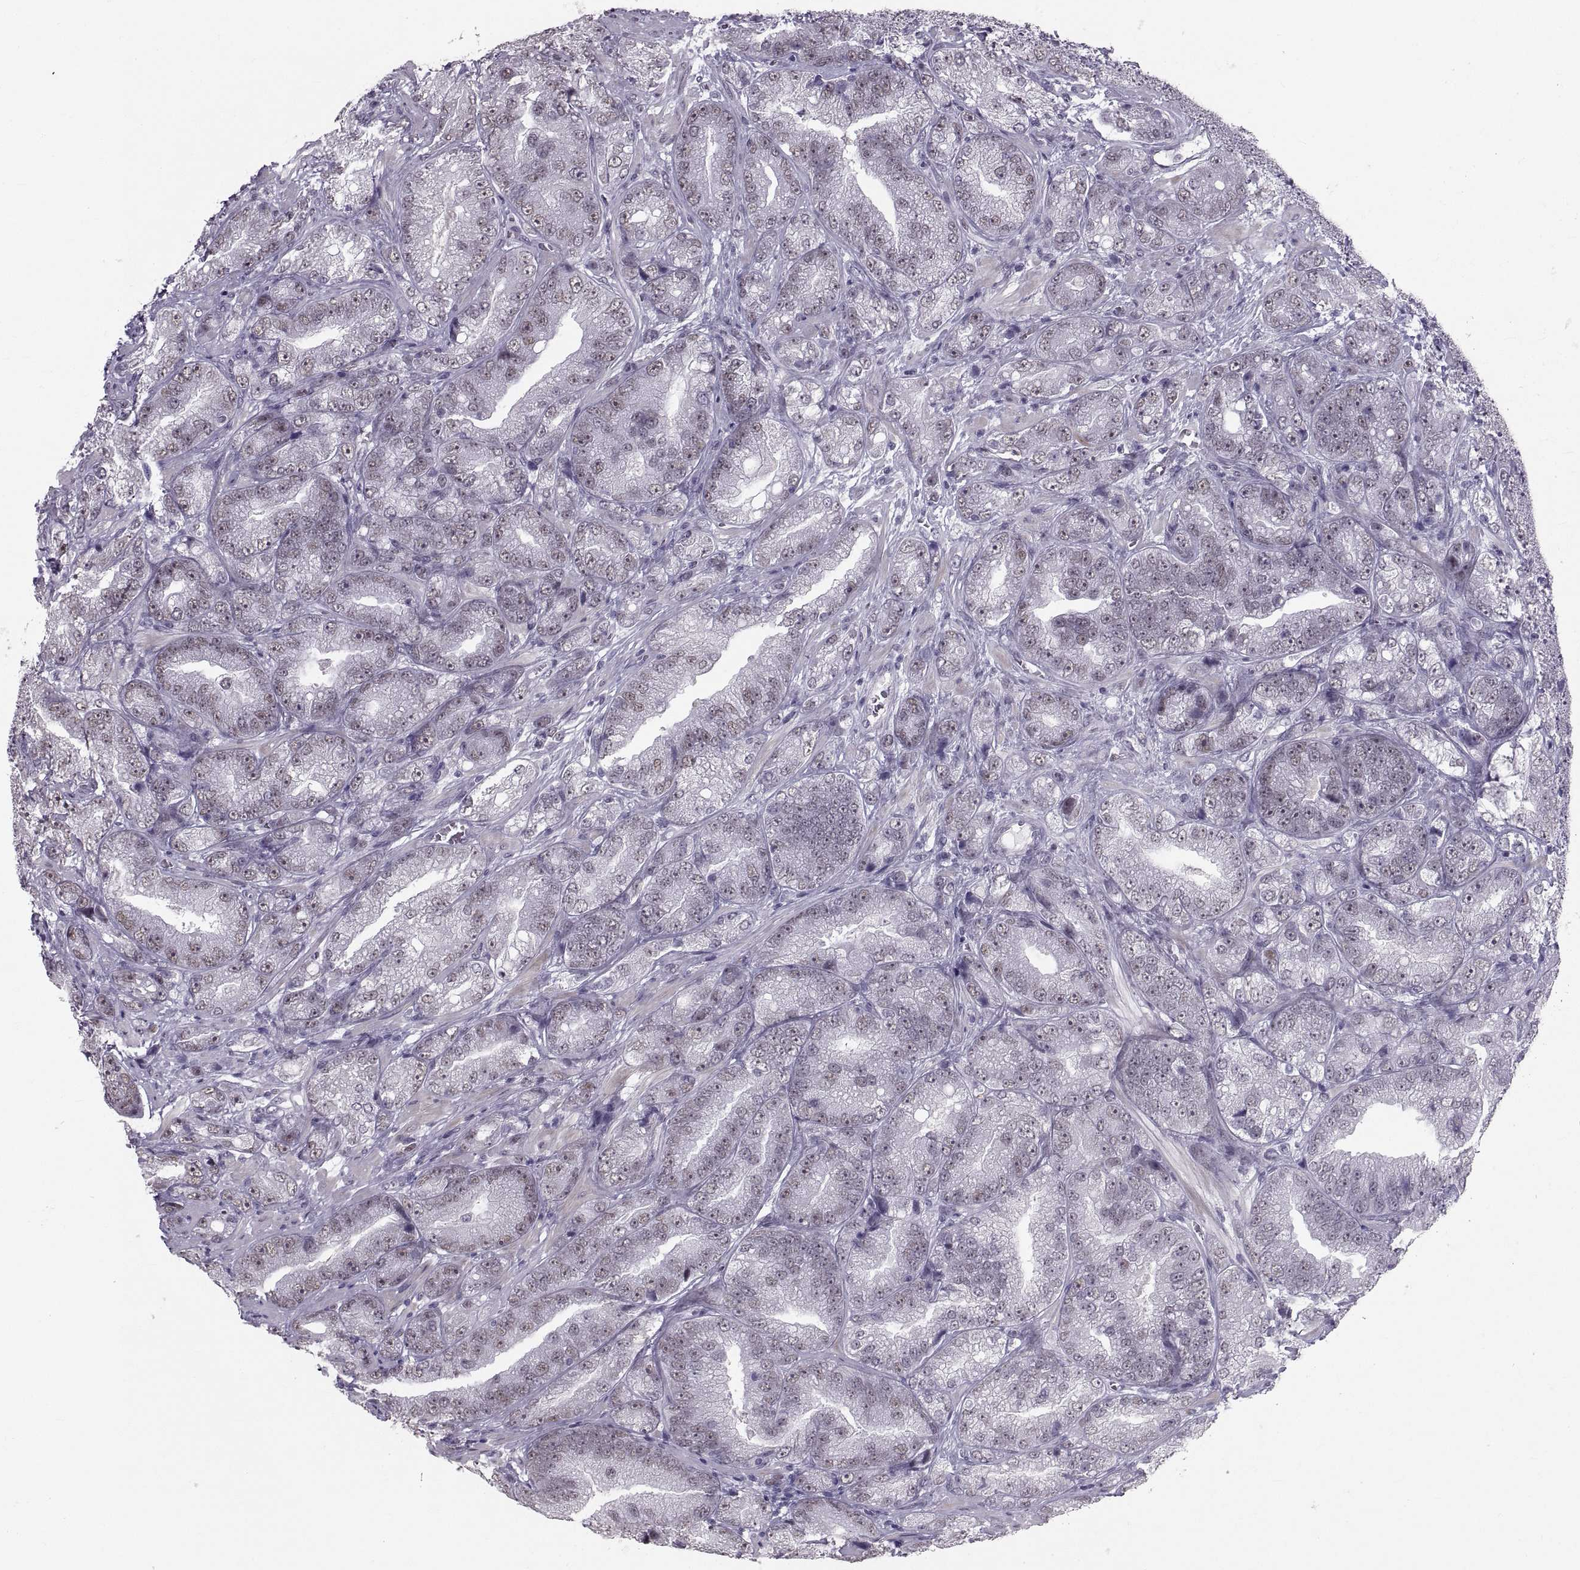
{"staining": {"intensity": "negative", "quantity": "none", "location": "none"}, "tissue": "prostate cancer", "cell_type": "Tumor cells", "image_type": "cancer", "snomed": [{"axis": "morphology", "description": "Adenocarcinoma, NOS"}, {"axis": "topography", "description": "Prostate"}], "caption": "The image shows no staining of tumor cells in prostate adenocarcinoma. The staining is performed using DAB brown chromogen with nuclei counter-stained in using hematoxylin.", "gene": "NANOS3", "patient": {"sex": "male", "age": 63}}